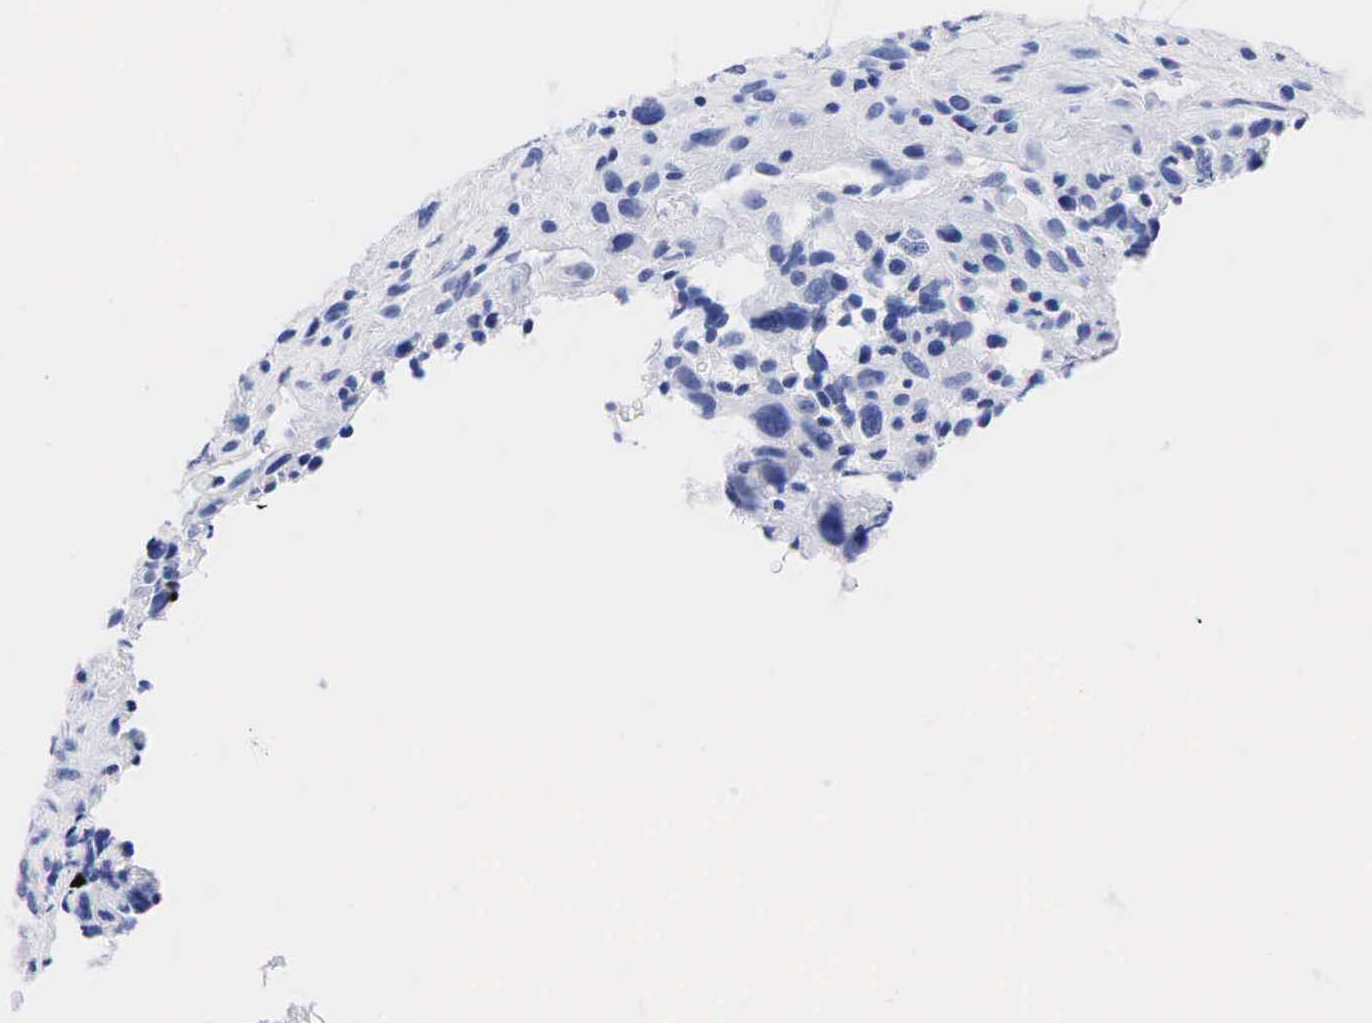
{"staining": {"intensity": "negative", "quantity": "none", "location": "none"}, "tissue": "breast cancer", "cell_type": "Tumor cells", "image_type": "cancer", "snomed": [{"axis": "morphology", "description": "Neoplasm, malignant, NOS"}, {"axis": "topography", "description": "Breast"}], "caption": "Breast neoplasm (malignant) was stained to show a protein in brown. There is no significant expression in tumor cells. (DAB immunohistochemistry with hematoxylin counter stain).", "gene": "NKX2-1", "patient": {"sex": "female", "age": 50}}